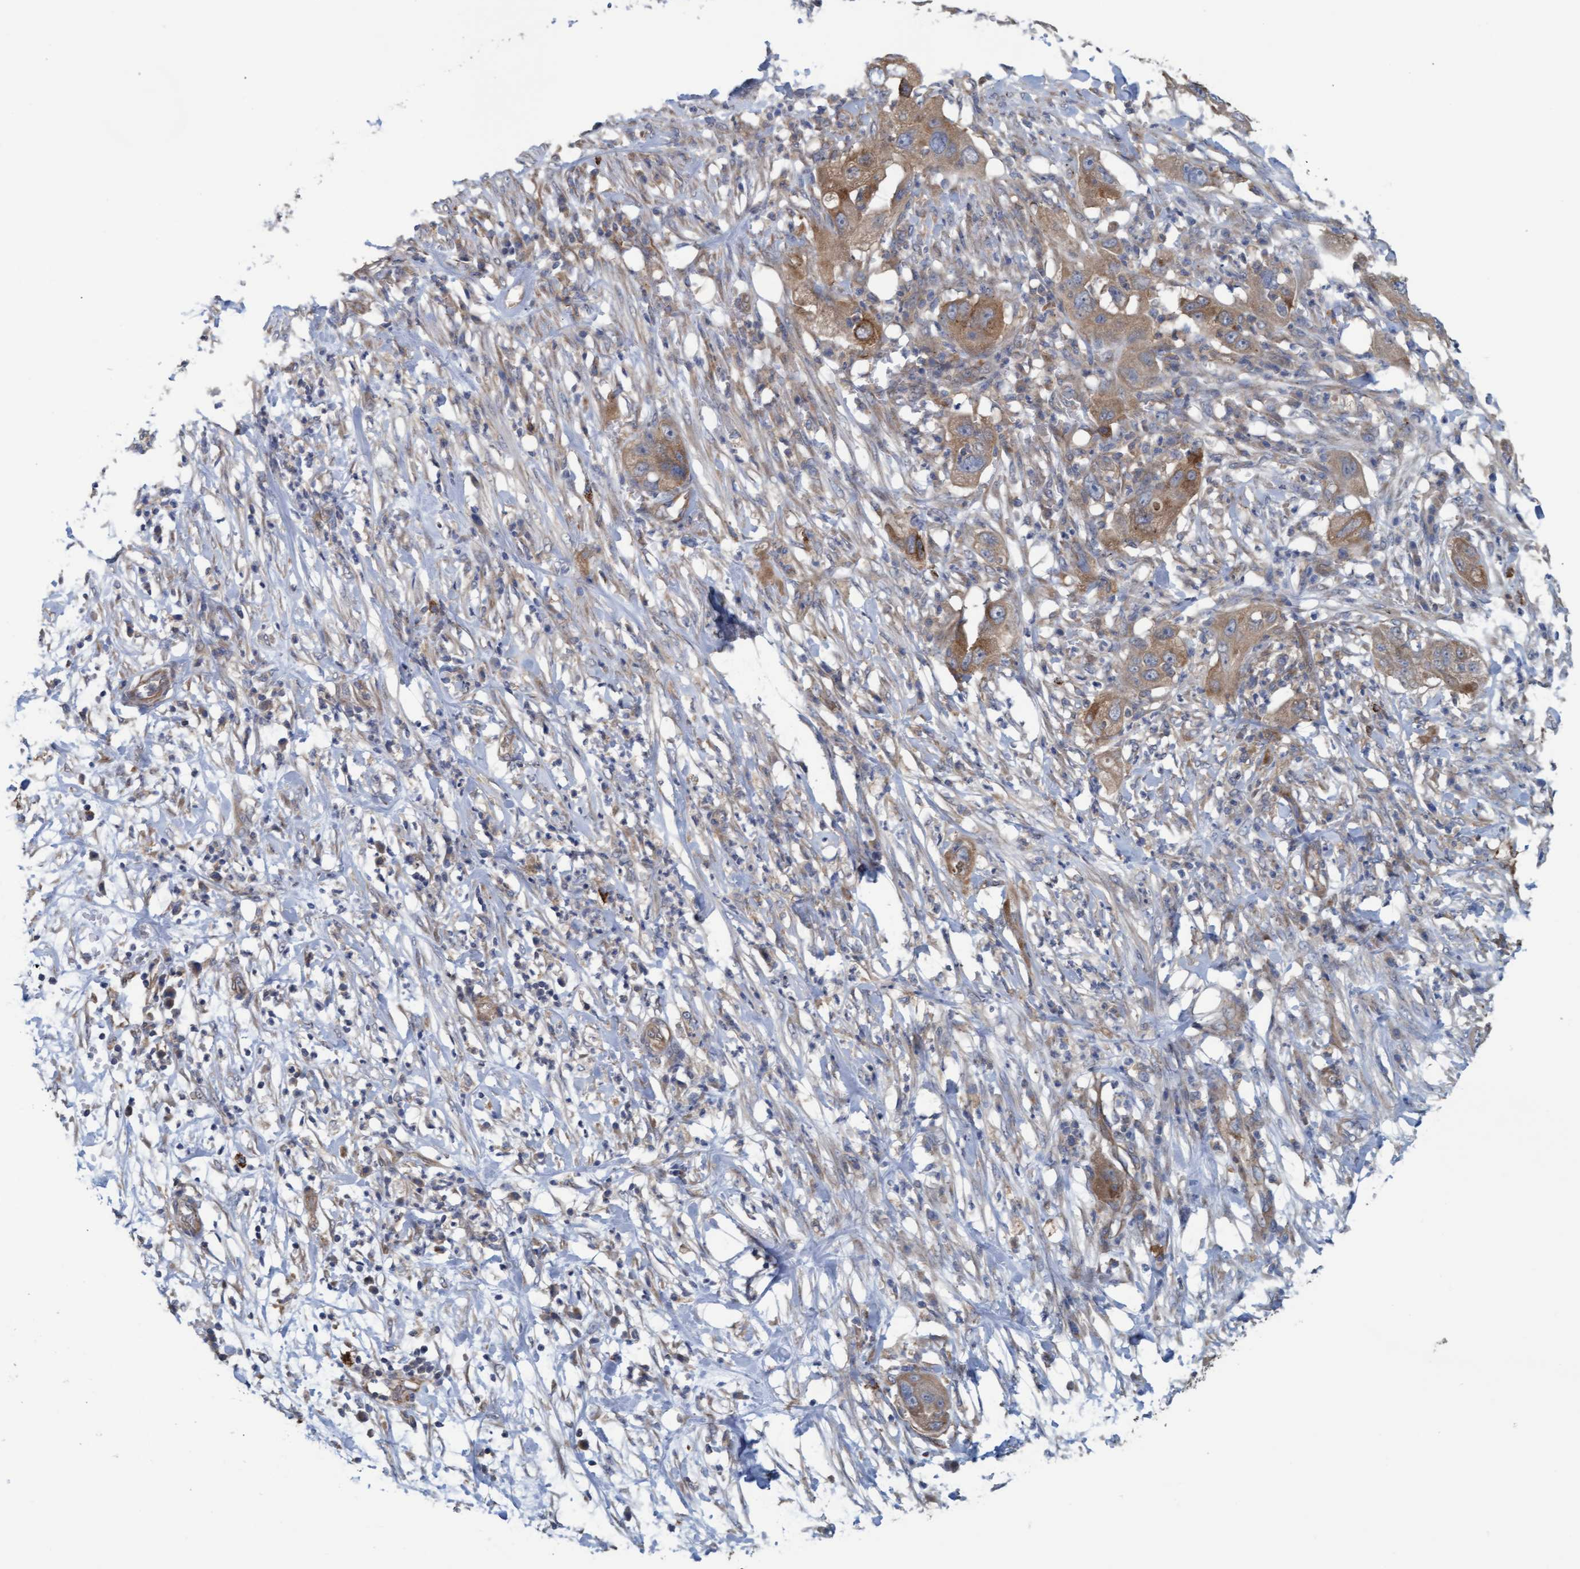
{"staining": {"intensity": "moderate", "quantity": ">75%", "location": "cytoplasmic/membranous"}, "tissue": "pancreatic cancer", "cell_type": "Tumor cells", "image_type": "cancer", "snomed": [{"axis": "morphology", "description": "Adenocarcinoma, NOS"}, {"axis": "topography", "description": "Pancreas"}], "caption": "This is a photomicrograph of immunohistochemistry (IHC) staining of pancreatic cancer, which shows moderate expression in the cytoplasmic/membranous of tumor cells.", "gene": "LRSAM1", "patient": {"sex": "female", "age": 78}}